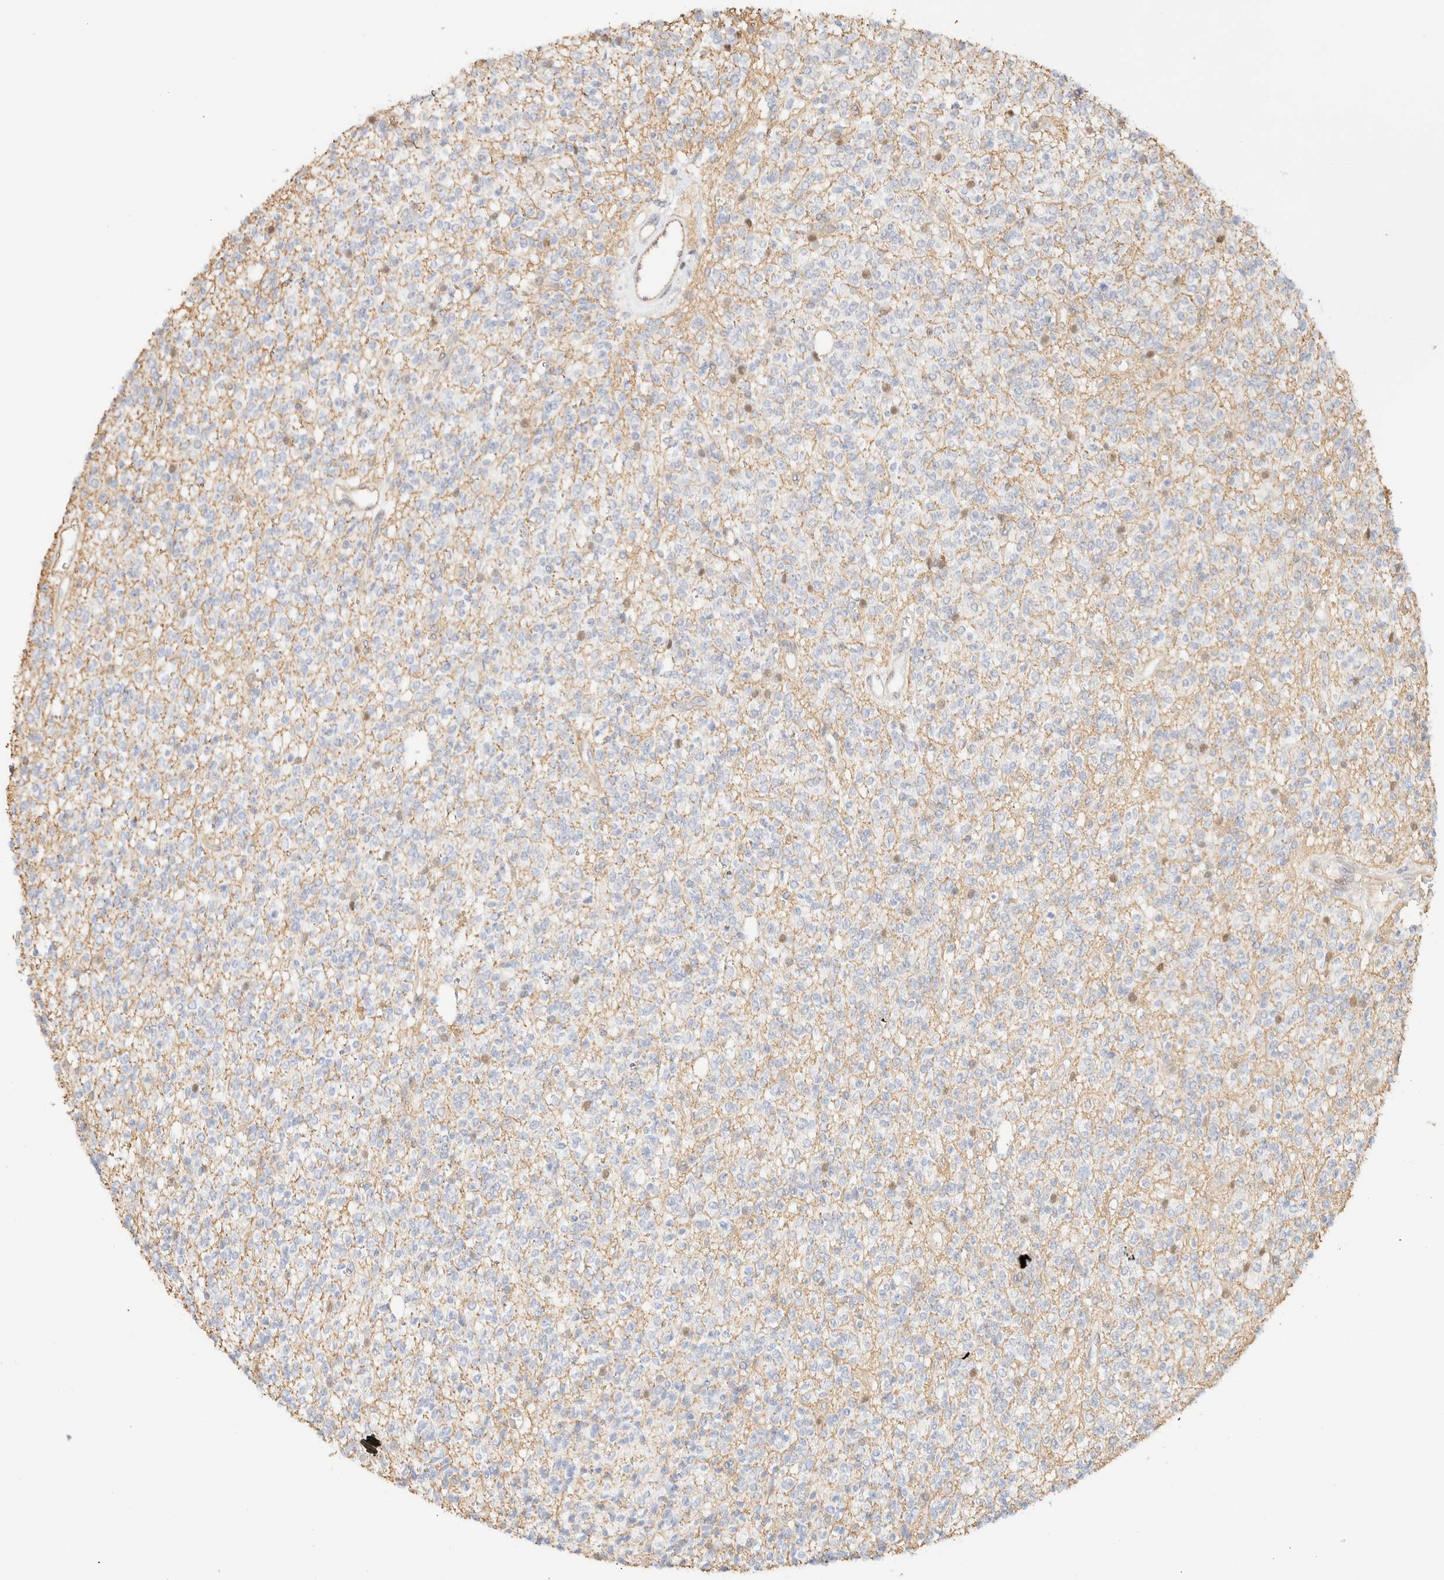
{"staining": {"intensity": "negative", "quantity": "none", "location": "none"}, "tissue": "glioma", "cell_type": "Tumor cells", "image_type": "cancer", "snomed": [{"axis": "morphology", "description": "Glioma, malignant, High grade"}, {"axis": "topography", "description": "Brain"}], "caption": "Histopathology image shows no protein expression in tumor cells of high-grade glioma (malignant) tissue. (Stains: DAB immunohistochemistry with hematoxylin counter stain, Microscopy: brightfield microscopy at high magnification).", "gene": "ARID5A", "patient": {"sex": "male", "age": 34}}